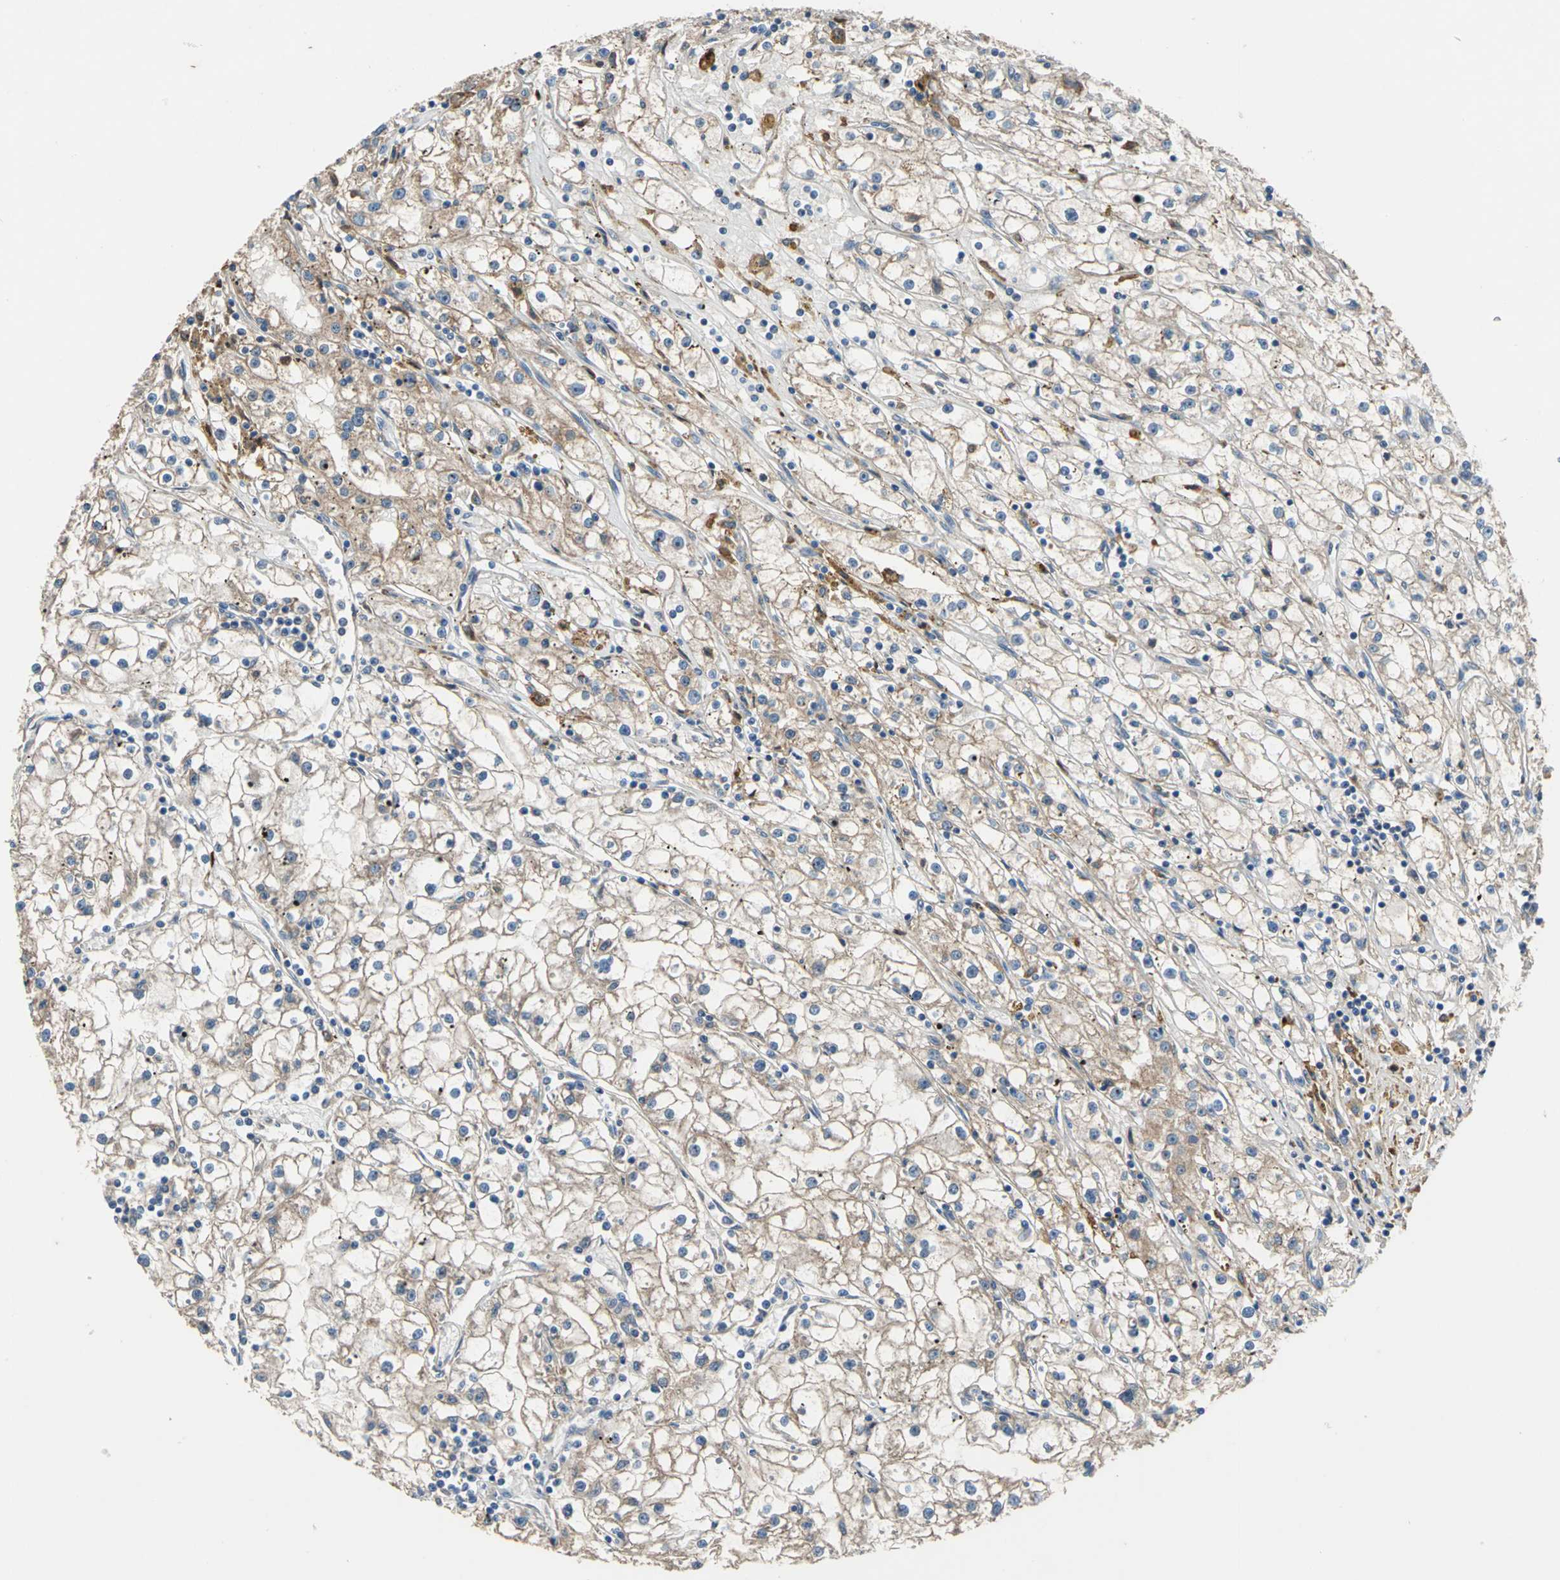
{"staining": {"intensity": "moderate", "quantity": ">75%", "location": "cytoplasmic/membranous"}, "tissue": "renal cancer", "cell_type": "Tumor cells", "image_type": "cancer", "snomed": [{"axis": "morphology", "description": "Adenocarcinoma, NOS"}, {"axis": "topography", "description": "Kidney"}], "caption": "Immunohistochemistry micrograph of neoplastic tissue: renal adenocarcinoma stained using immunohistochemistry exhibits medium levels of moderate protein expression localized specifically in the cytoplasmic/membranous of tumor cells, appearing as a cytoplasmic/membranous brown color.", "gene": "HEPH", "patient": {"sex": "male", "age": 56}}